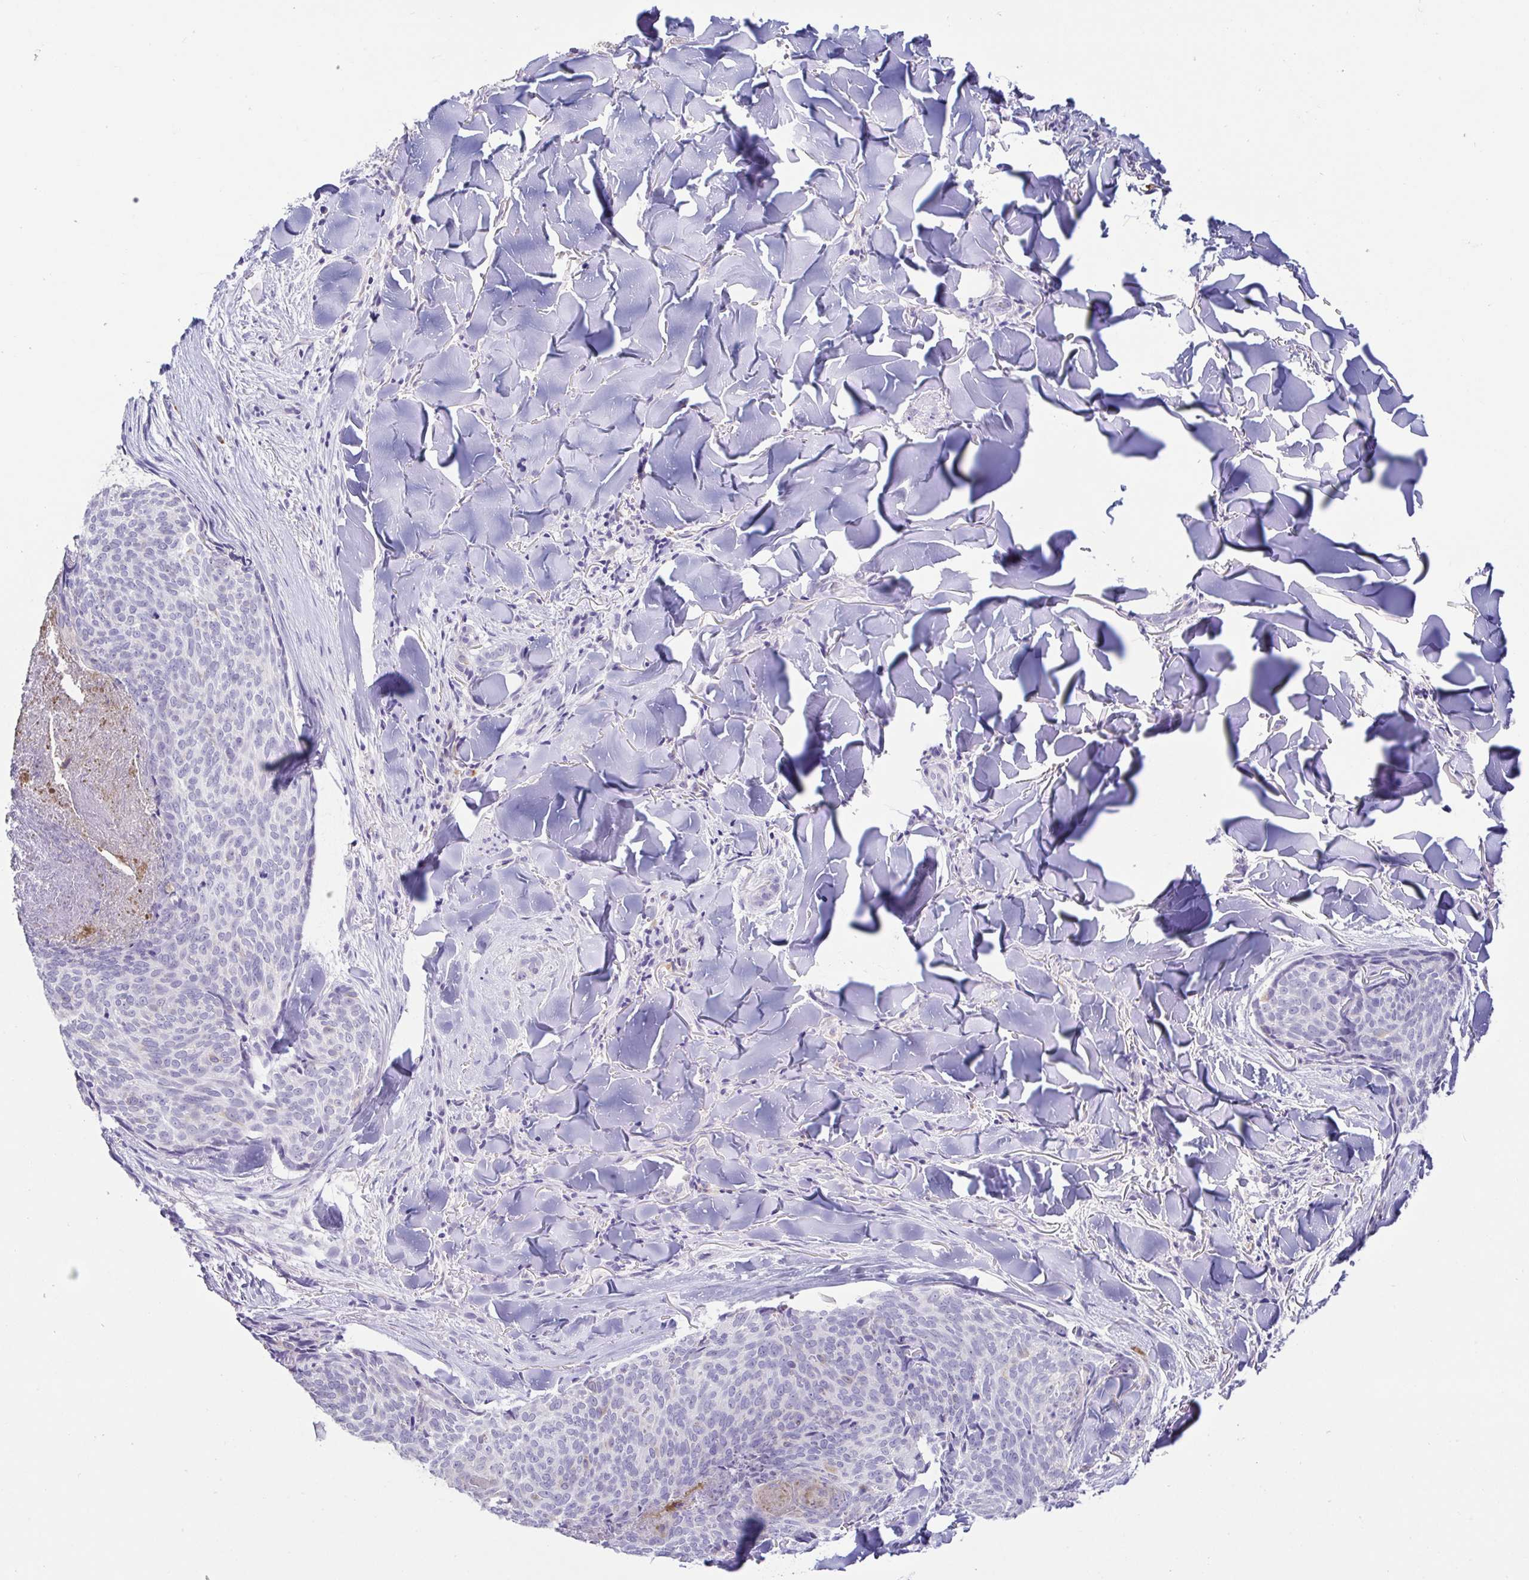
{"staining": {"intensity": "negative", "quantity": "none", "location": "none"}, "tissue": "skin cancer", "cell_type": "Tumor cells", "image_type": "cancer", "snomed": [{"axis": "morphology", "description": "Basal cell carcinoma"}, {"axis": "topography", "description": "Skin"}], "caption": "Immunohistochemistry (IHC) micrograph of neoplastic tissue: human basal cell carcinoma (skin) stained with DAB reveals no significant protein positivity in tumor cells.", "gene": "ATP6V1G2", "patient": {"sex": "female", "age": 82}}